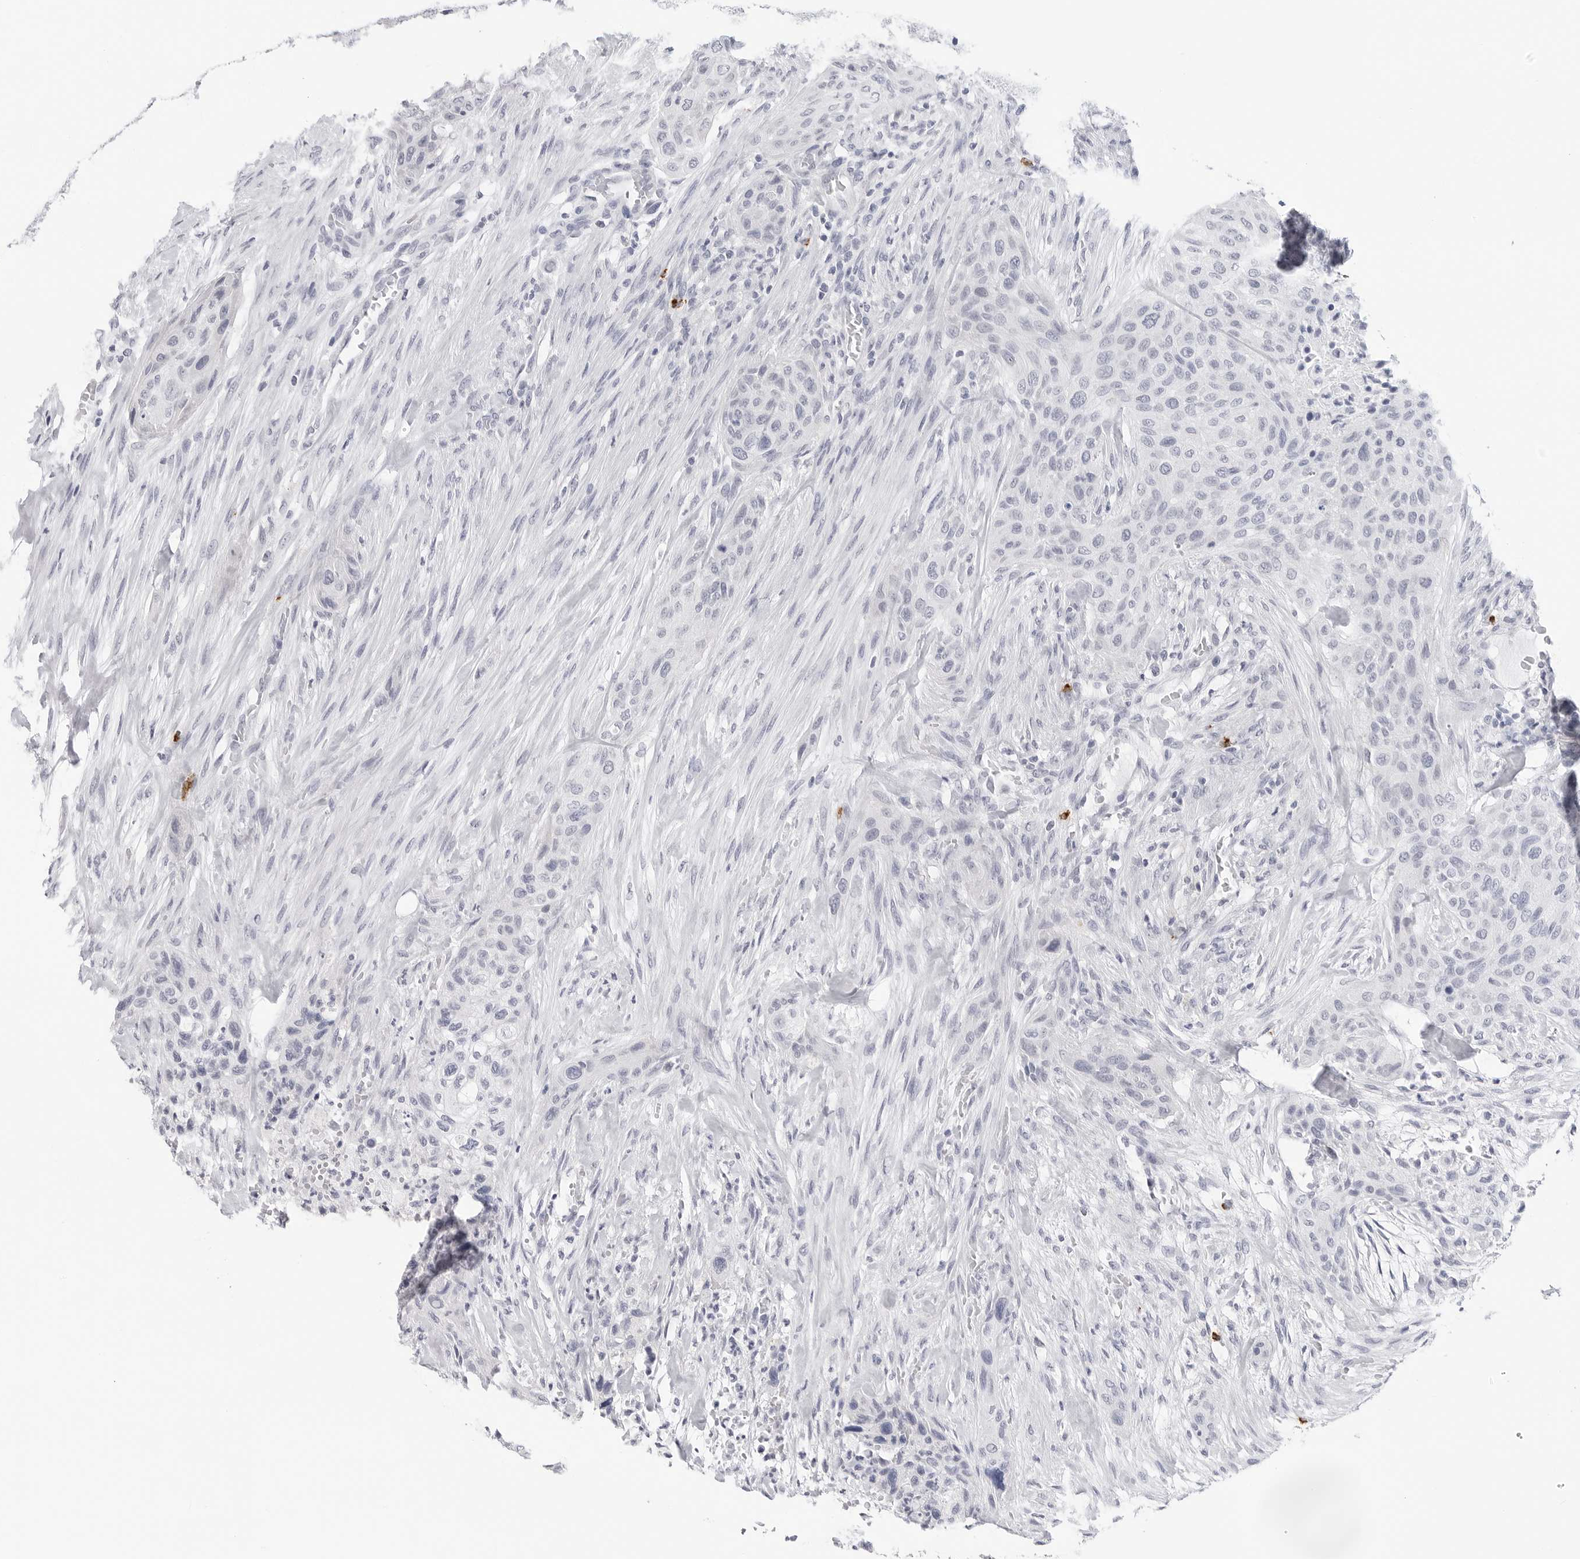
{"staining": {"intensity": "negative", "quantity": "none", "location": "none"}, "tissue": "urothelial cancer", "cell_type": "Tumor cells", "image_type": "cancer", "snomed": [{"axis": "morphology", "description": "Urothelial carcinoma, High grade"}, {"axis": "topography", "description": "Urinary bladder"}], "caption": "The immunohistochemistry photomicrograph has no significant positivity in tumor cells of urothelial cancer tissue.", "gene": "HSPB7", "patient": {"sex": "male", "age": 35}}